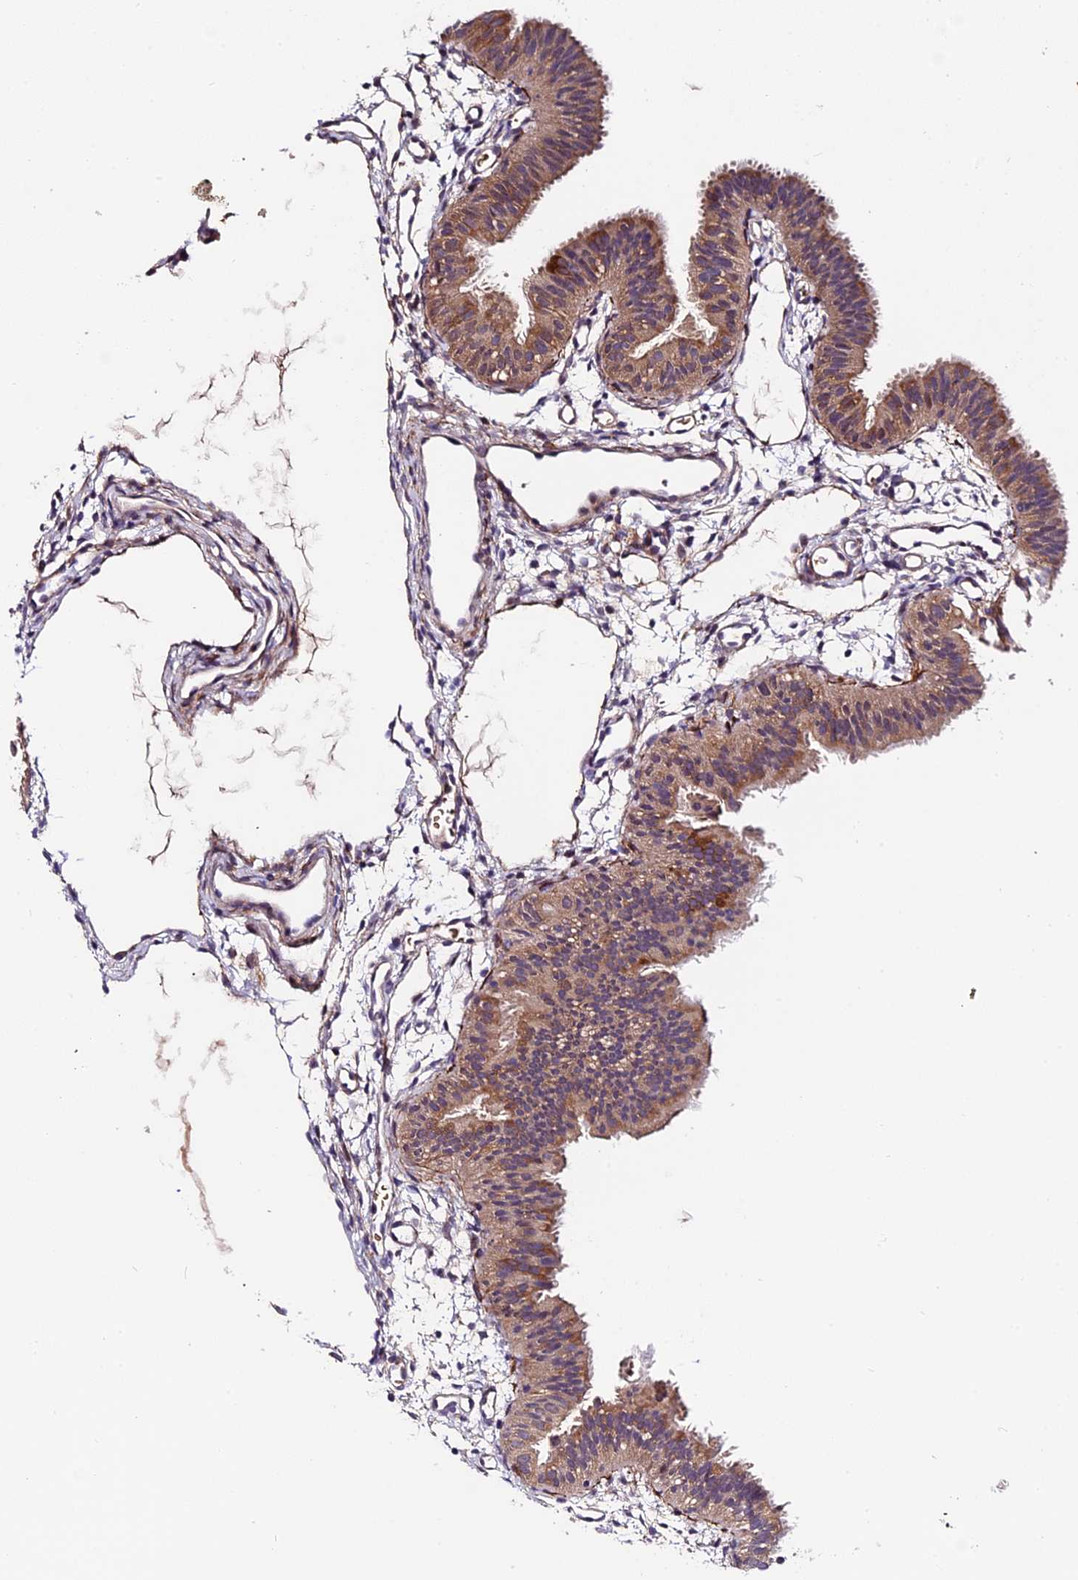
{"staining": {"intensity": "moderate", "quantity": "25%-75%", "location": "cytoplasmic/membranous"}, "tissue": "fallopian tube", "cell_type": "Glandular cells", "image_type": "normal", "snomed": [{"axis": "morphology", "description": "Normal tissue, NOS"}, {"axis": "topography", "description": "Fallopian tube"}], "caption": "Immunohistochemical staining of normal human fallopian tube displays moderate cytoplasmic/membranous protein expression in approximately 25%-75% of glandular cells.", "gene": "TRMT1", "patient": {"sex": "female", "age": 35}}